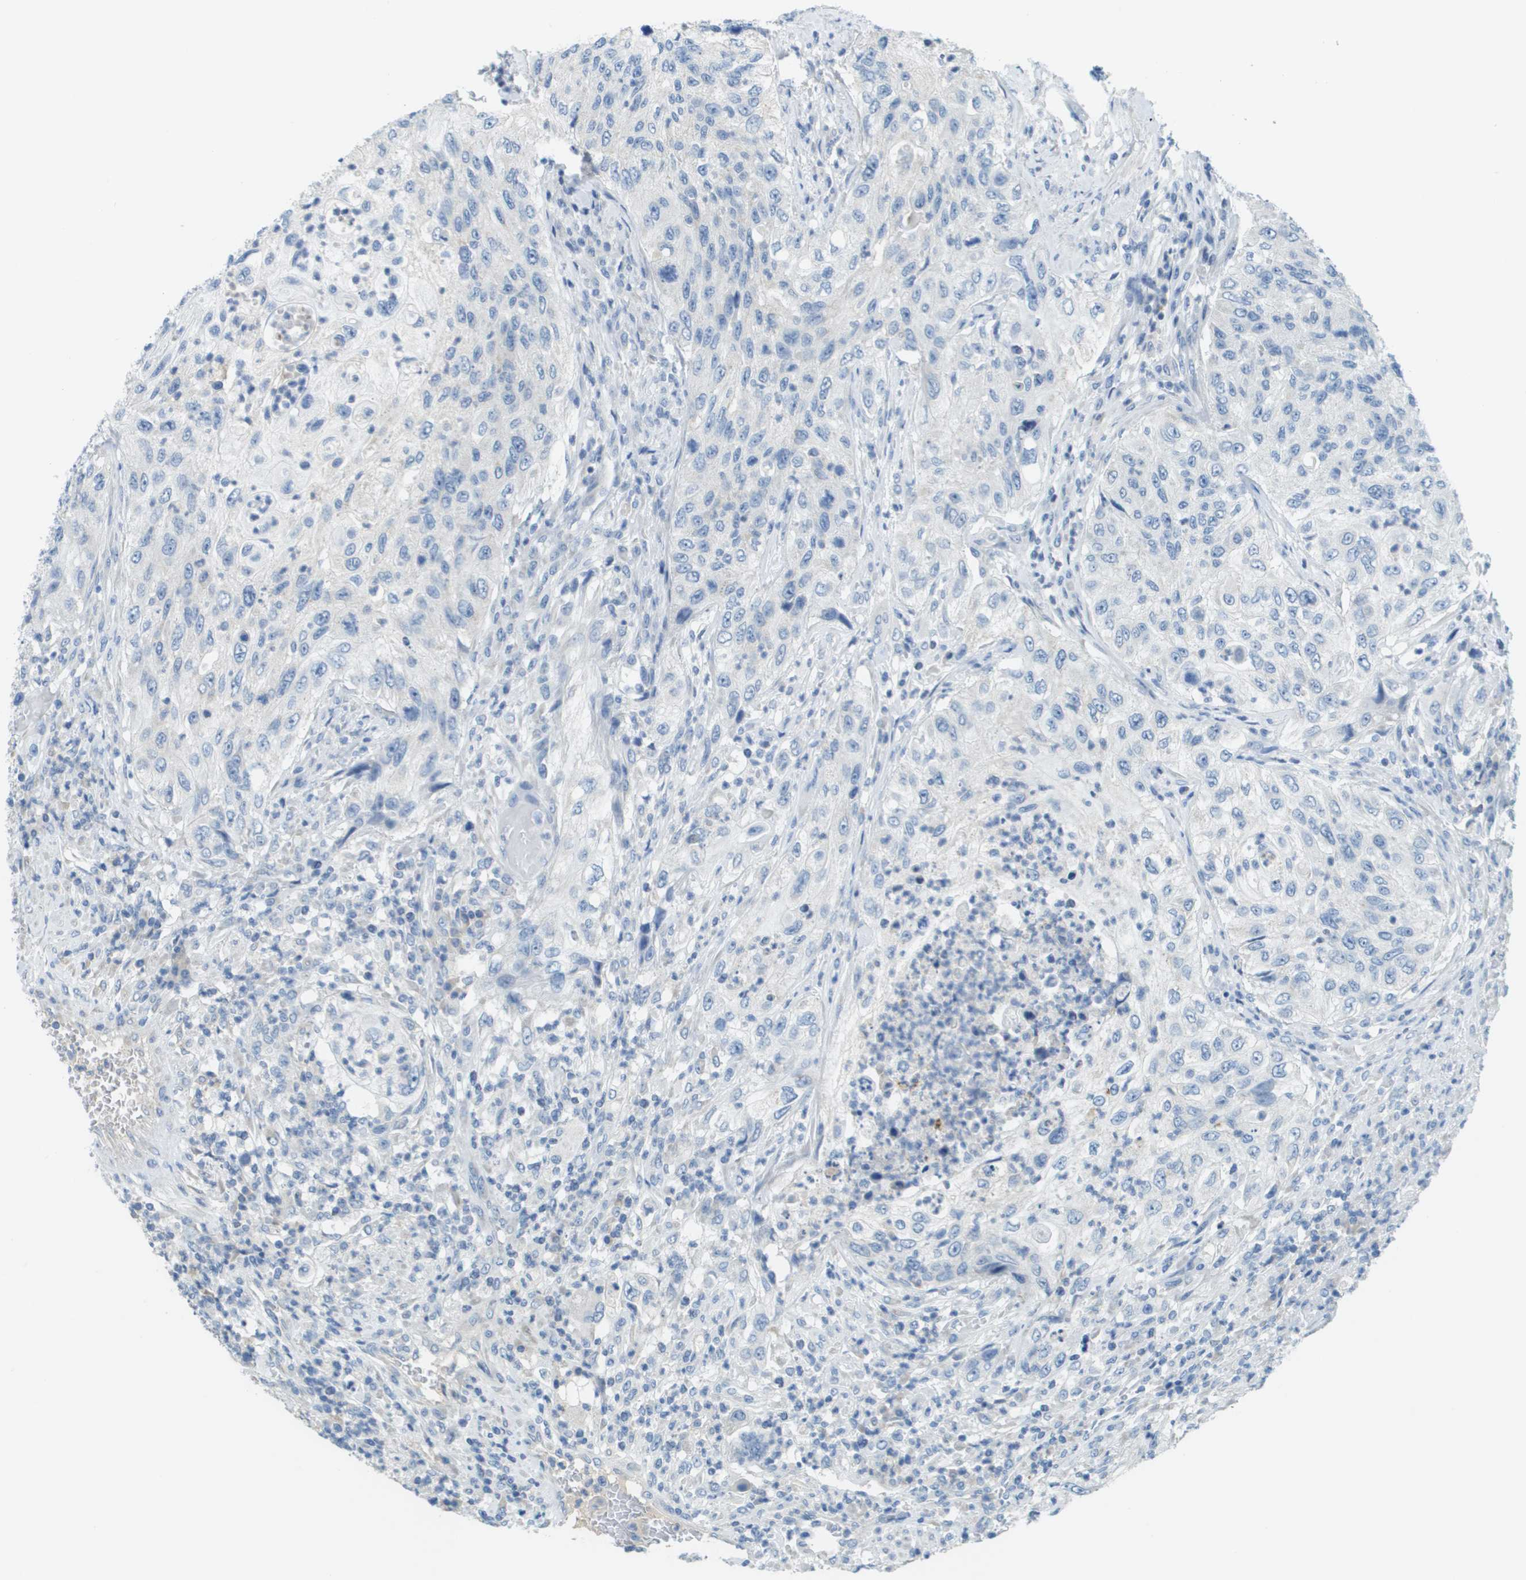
{"staining": {"intensity": "negative", "quantity": "none", "location": "none"}, "tissue": "urothelial cancer", "cell_type": "Tumor cells", "image_type": "cancer", "snomed": [{"axis": "morphology", "description": "Urothelial carcinoma, High grade"}, {"axis": "topography", "description": "Urinary bladder"}], "caption": "The image displays no staining of tumor cells in urothelial cancer.", "gene": "PTGDR2", "patient": {"sex": "female", "age": 60}}